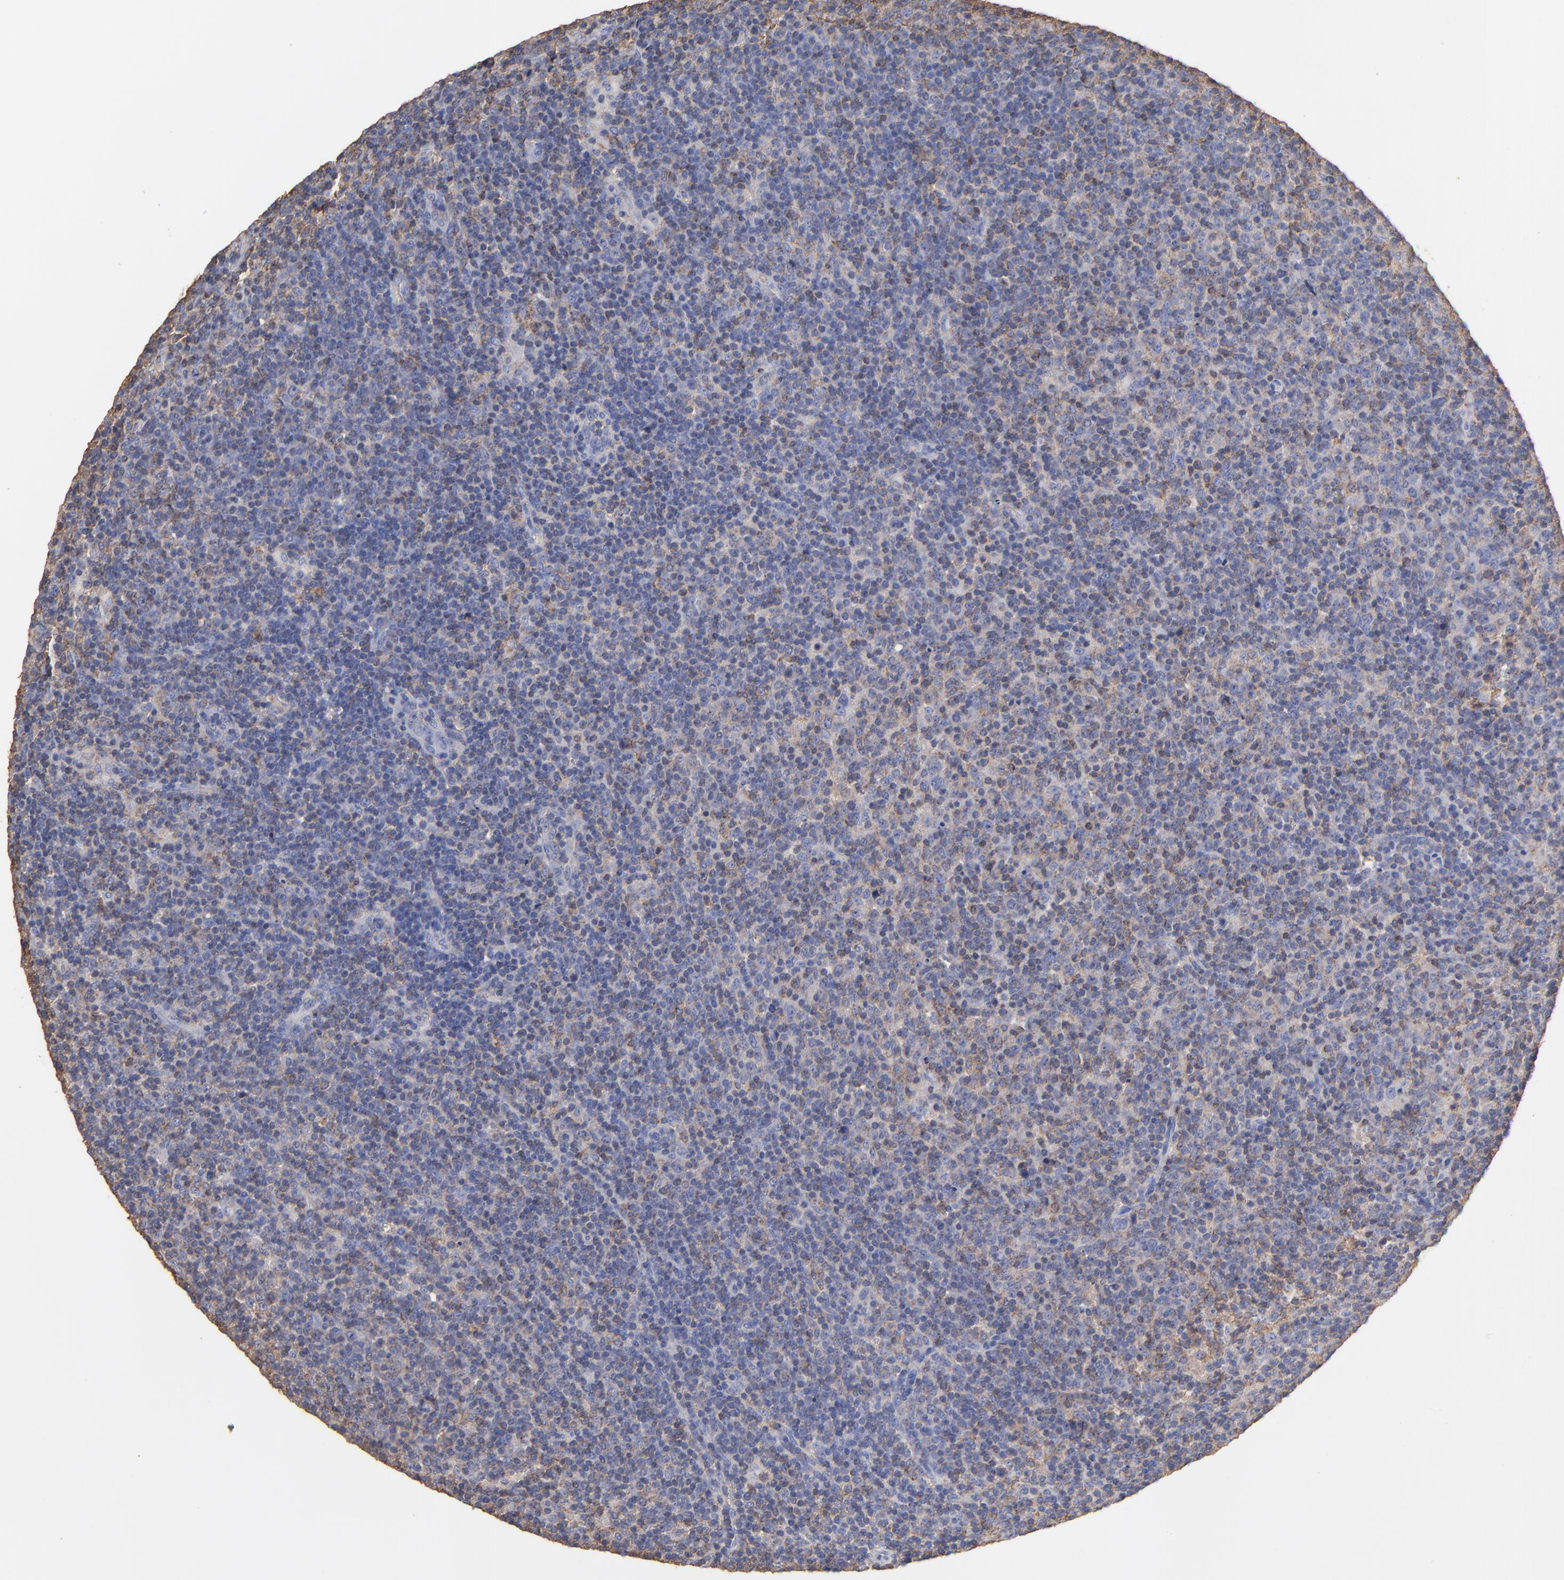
{"staining": {"intensity": "moderate", "quantity": ">75%", "location": "cytoplasmic/membranous"}, "tissue": "lymphoma", "cell_type": "Tumor cells", "image_type": "cancer", "snomed": [{"axis": "morphology", "description": "Malignant lymphoma, non-Hodgkin's type, Low grade"}, {"axis": "topography", "description": "Lymph node"}], "caption": "Immunohistochemical staining of low-grade malignant lymphoma, non-Hodgkin's type displays moderate cytoplasmic/membranous protein positivity in about >75% of tumor cells.", "gene": "ASL", "patient": {"sex": "male", "age": 70}}